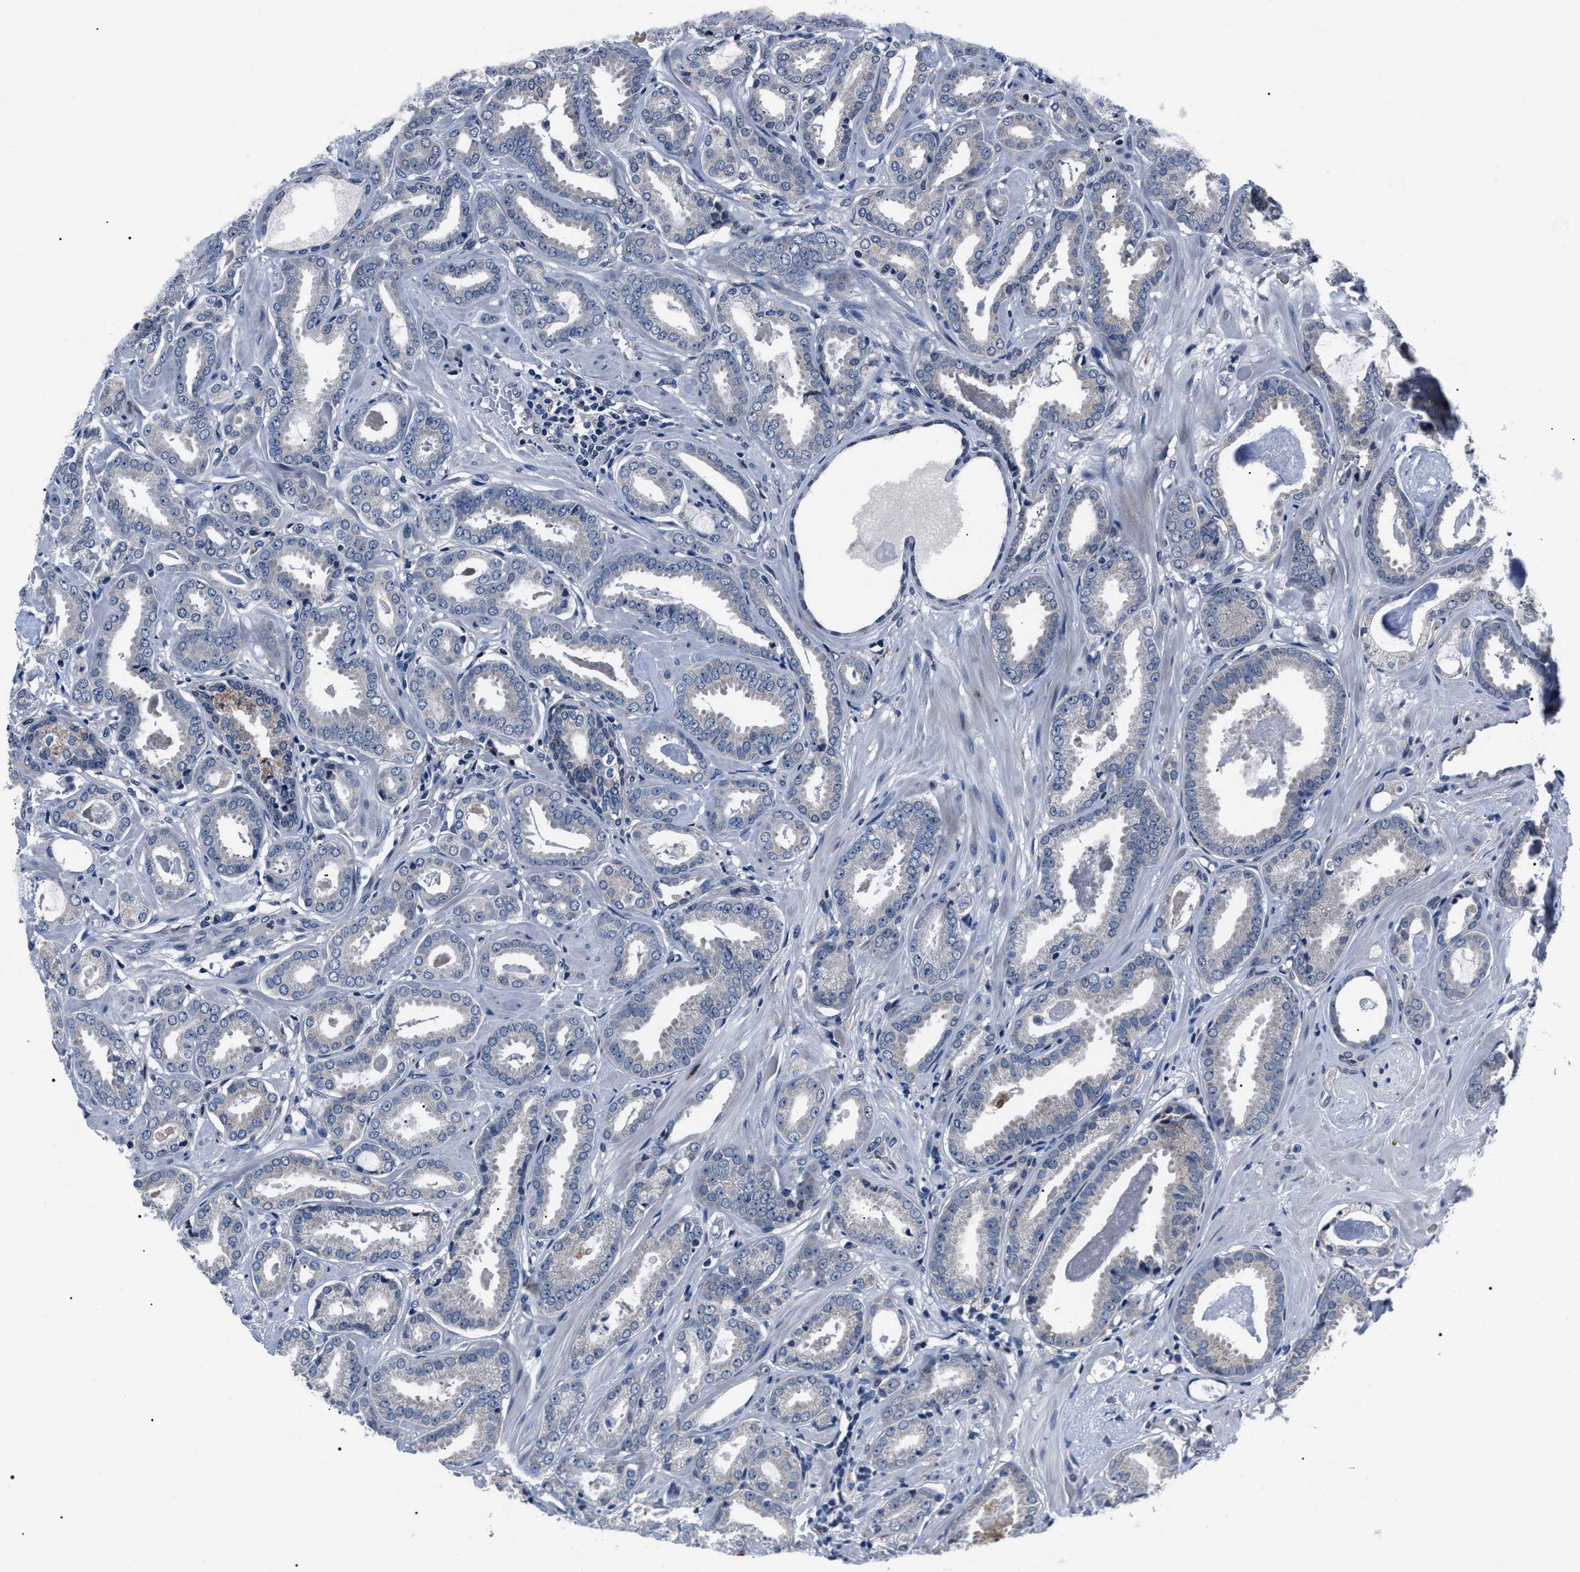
{"staining": {"intensity": "negative", "quantity": "none", "location": "none"}, "tissue": "prostate cancer", "cell_type": "Tumor cells", "image_type": "cancer", "snomed": [{"axis": "morphology", "description": "Adenocarcinoma, Low grade"}, {"axis": "topography", "description": "Prostate"}], "caption": "IHC micrograph of prostate cancer (adenocarcinoma (low-grade)) stained for a protein (brown), which reveals no positivity in tumor cells.", "gene": "LRRC14", "patient": {"sex": "male", "age": 53}}